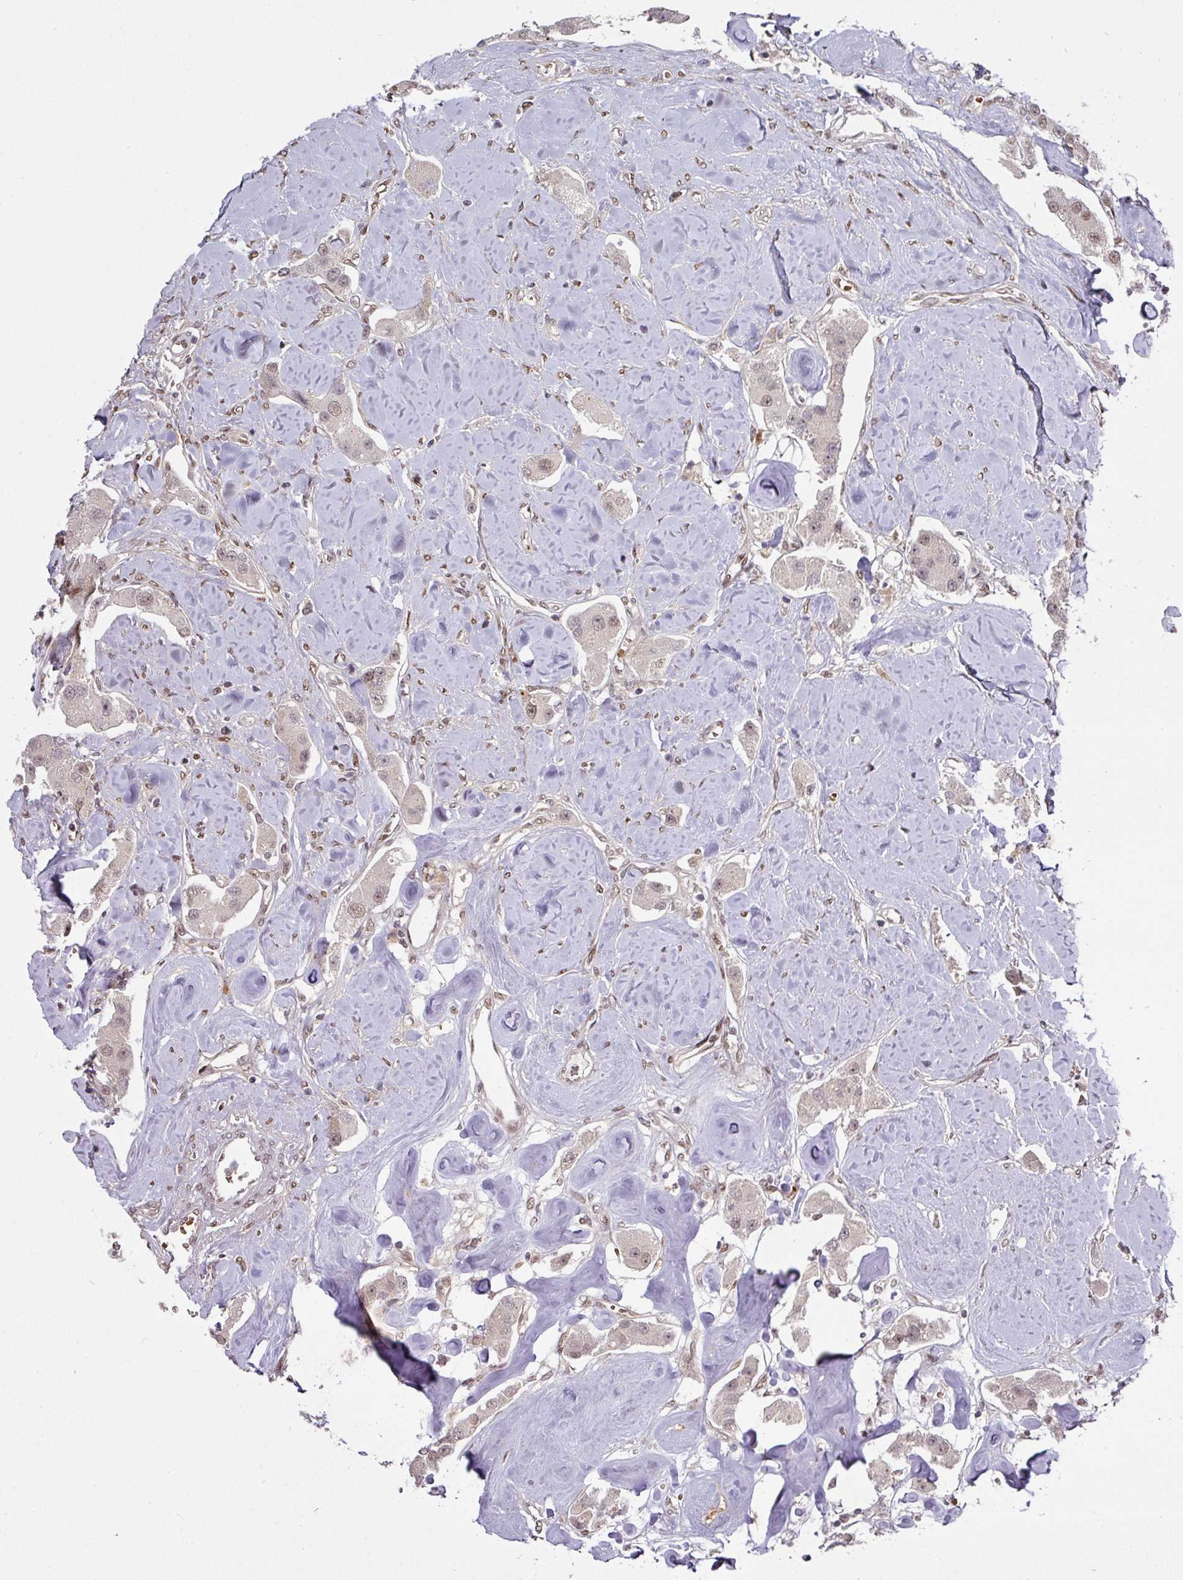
{"staining": {"intensity": "weak", "quantity": "25%-75%", "location": "nuclear"}, "tissue": "carcinoid", "cell_type": "Tumor cells", "image_type": "cancer", "snomed": [{"axis": "morphology", "description": "Carcinoid, malignant, NOS"}, {"axis": "topography", "description": "Pancreas"}], "caption": "Human carcinoid (malignant) stained with a protein marker demonstrates weak staining in tumor cells.", "gene": "CIC", "patient": {"sex": "male", "age": 41}}